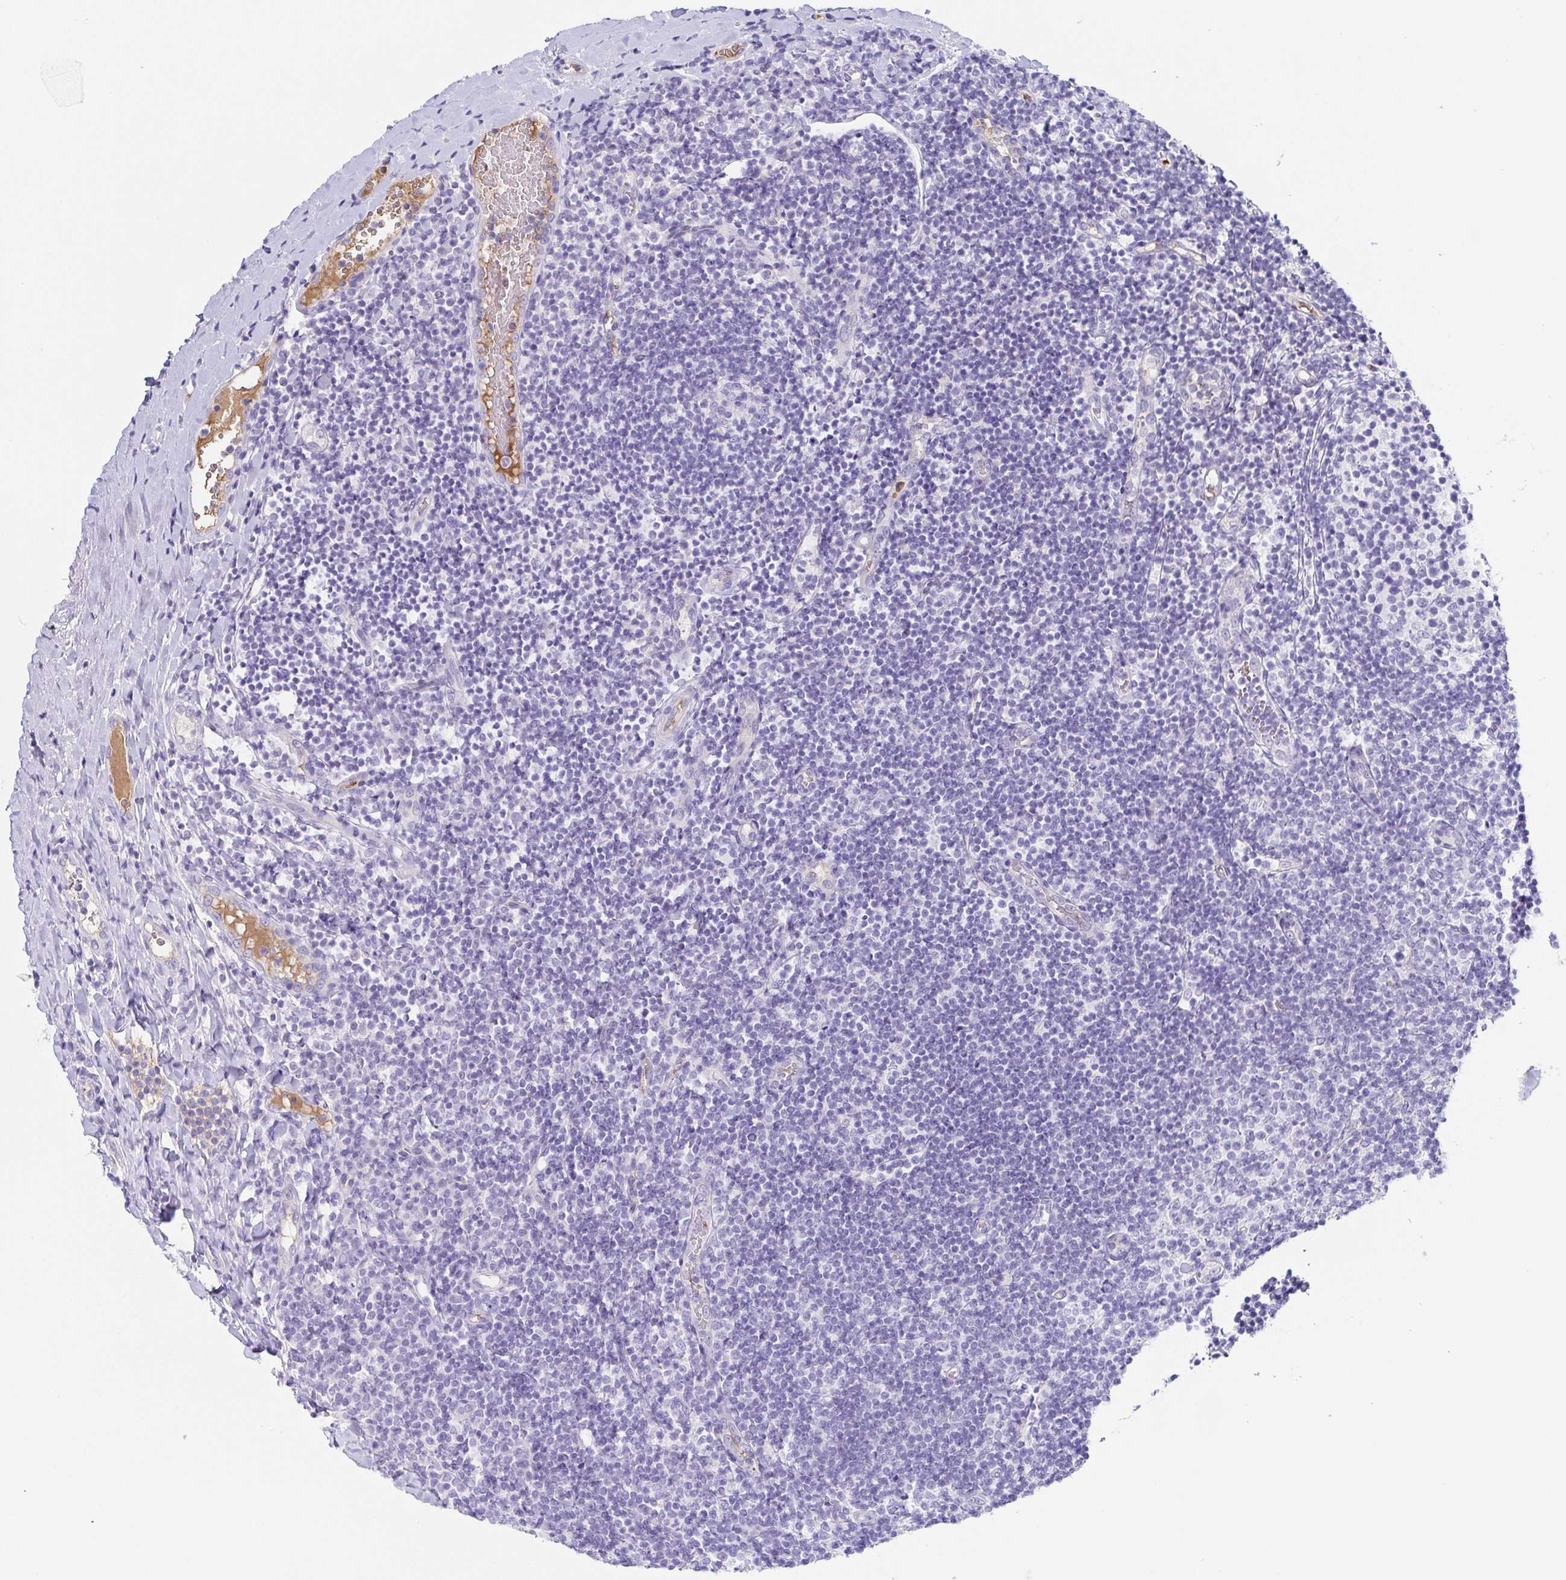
{"staining": {"intensity": "negative", "quantity": "none", "location": "none"}, "tissue": "tonsil", "cell_type": "Germinal center cells", "image_type": "normal", "snomed": [{"axis": "morphology", "description": "Normal tissue, NOS"}, {"axis": "topography", "description": "Tonsil"}], "caption": "Image shows no significant protein positivity in germinal center cells of normal tonsil.", "gene": "LDLRAD1", "patient": {"sex": "female", "age": 10}}